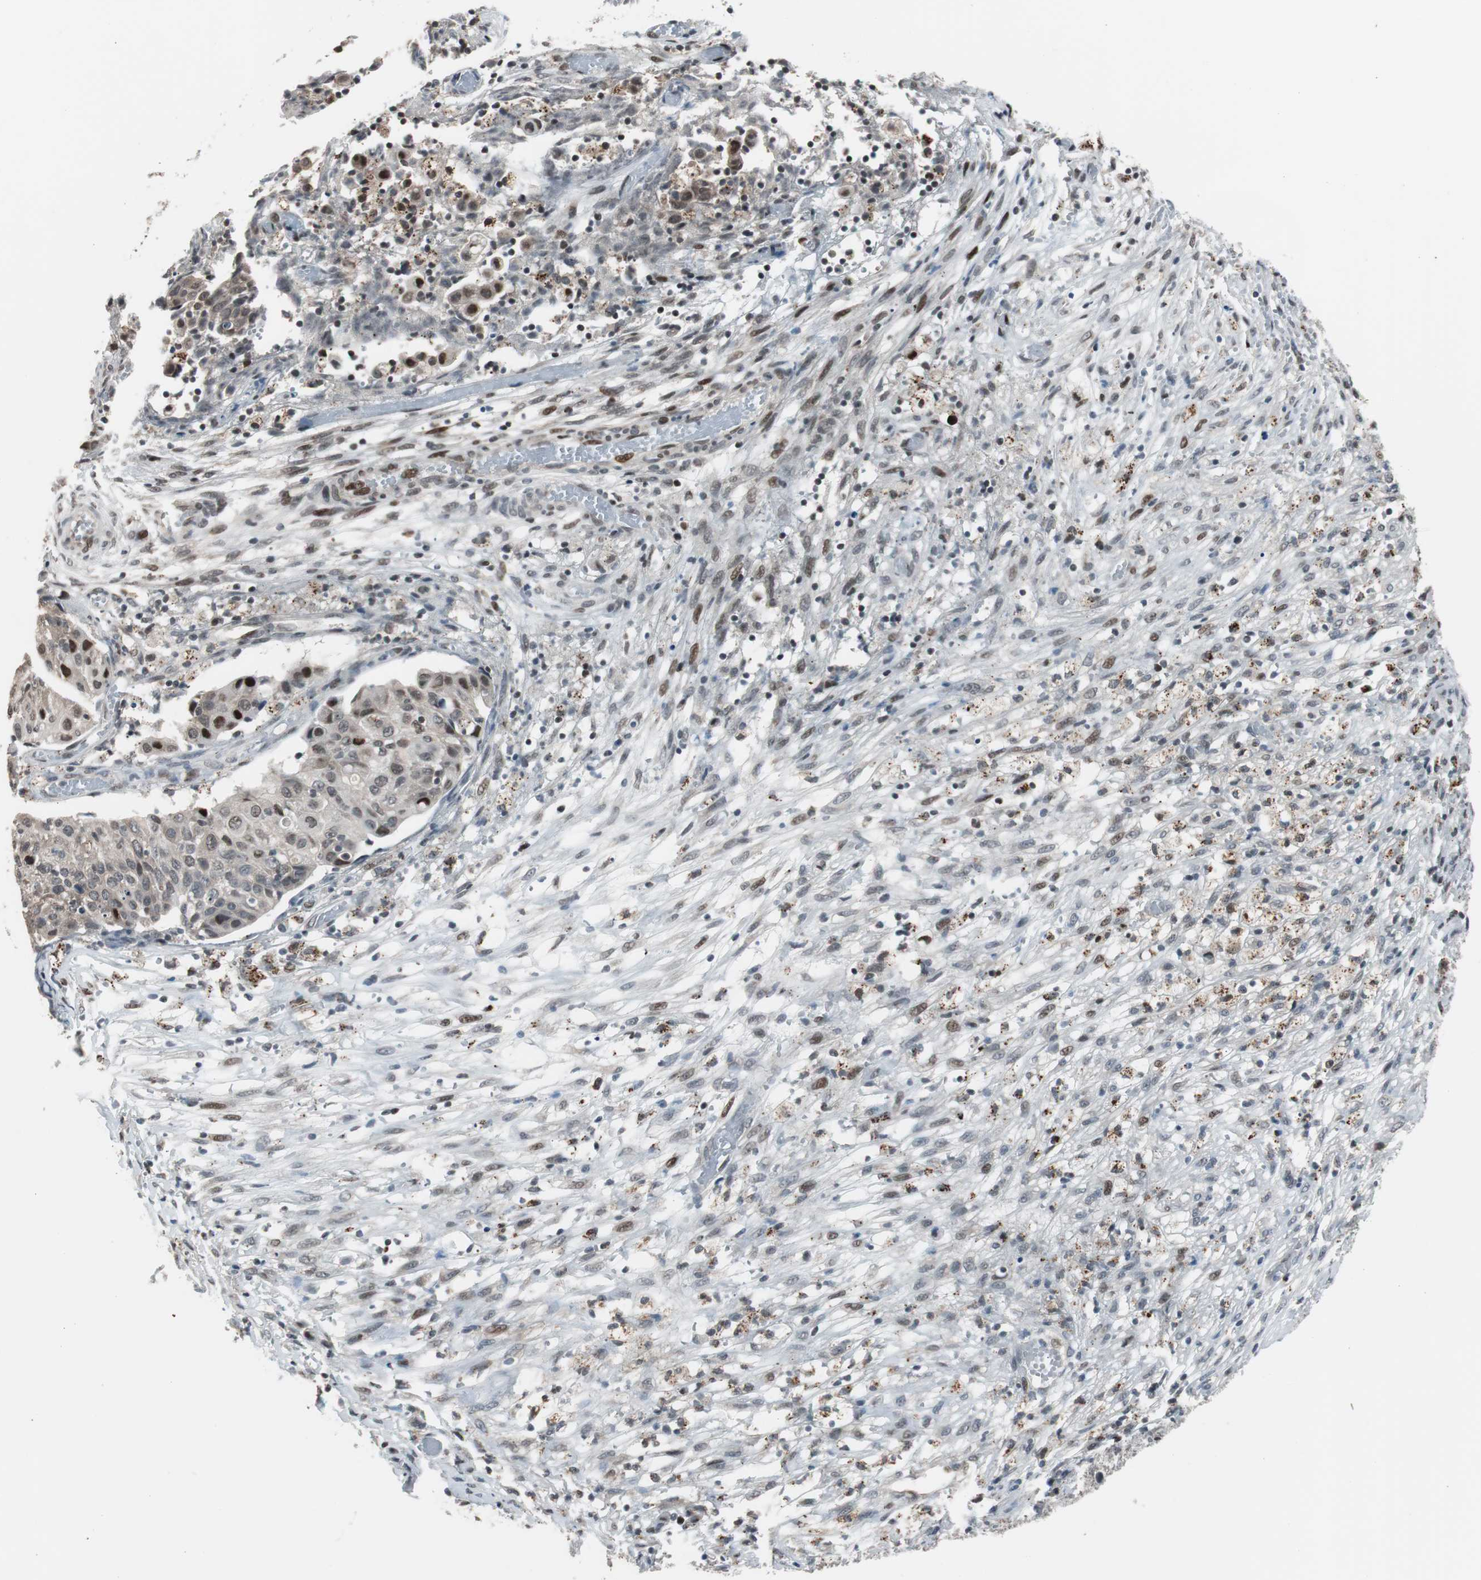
{"staining": {"intensity": "moderate", "quantity": "<25%", "location": "nuclear"}, "tissue": "ovarian cancer", "cell_type": "Tumor cells", "image_type": "cancer", "snomed": [{"axis": "morphology", "description": "Carcinoma, endometroid"}, {"axis": "topography", "description": "Ovary"}], "caption": "Tumor cells reveal low levels of moderate nuclear expression in about <25% of cells in human endometroid carcinoma (ovarian).", "gene": "BOLA1", "patient": {"sex": "female", "age": 42}}